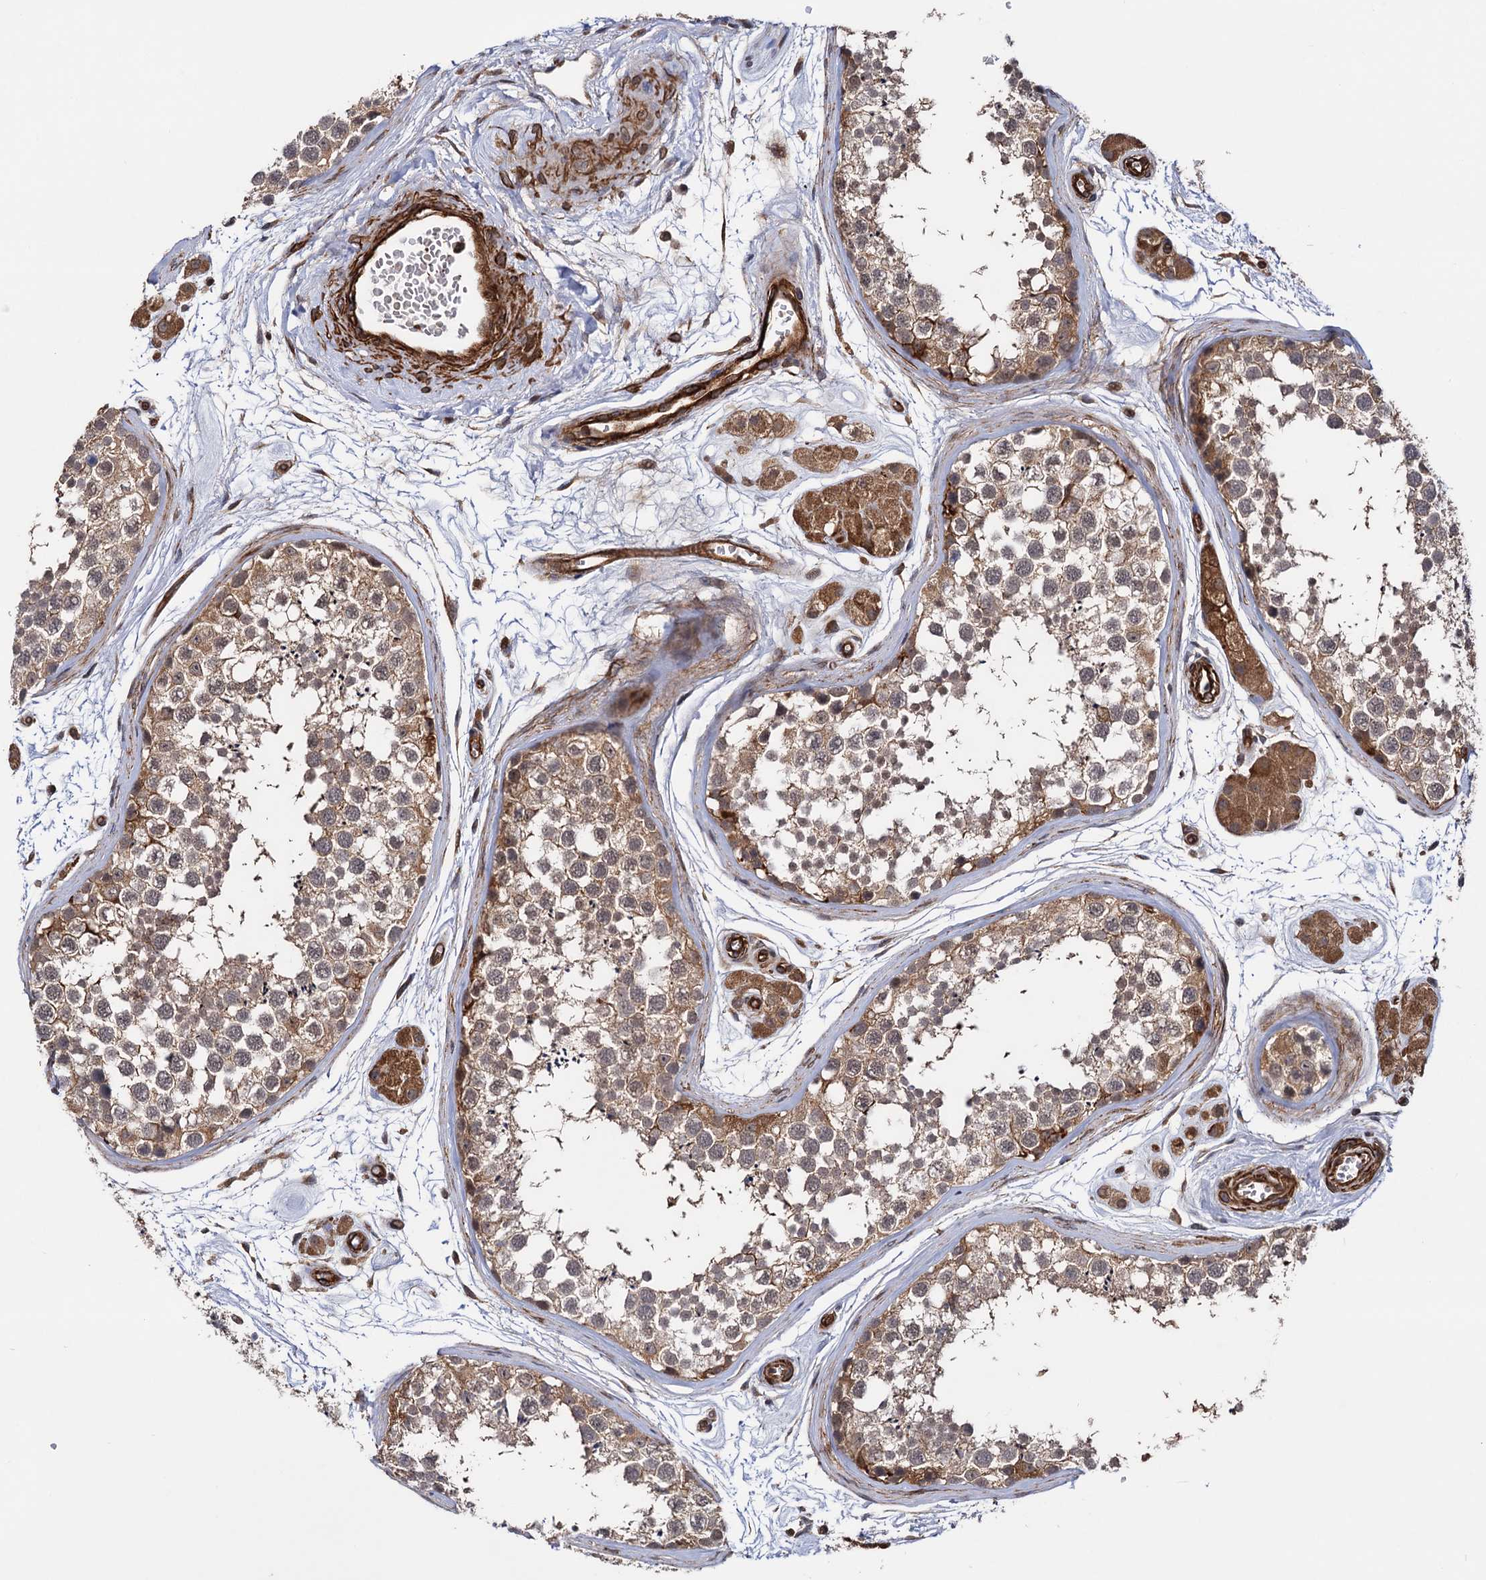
{"staining": {"intensity": "moderate", "quantity": ">75%", "location": "cytoplasmic/membranous"}, "tissue": "testis", "cell_type": "Cells in seminiferous ducts", "image_type": "normal", "snomed": [{"axis": "morphology", "description": "Normal tissue, NOS"}, {"axis": "topography", "description": "Testis"}], "caption": "Immunohistochemistry (IHC) micrograph of unremarkable testis stained for a protein (brown), which exhibits medium levels of moderate cytoplasmic/membranous staining in about >75% of cells in seminiferous ducts.", "gene": "ATP8B4", "patient": {"sex": "male", "age": 56}}